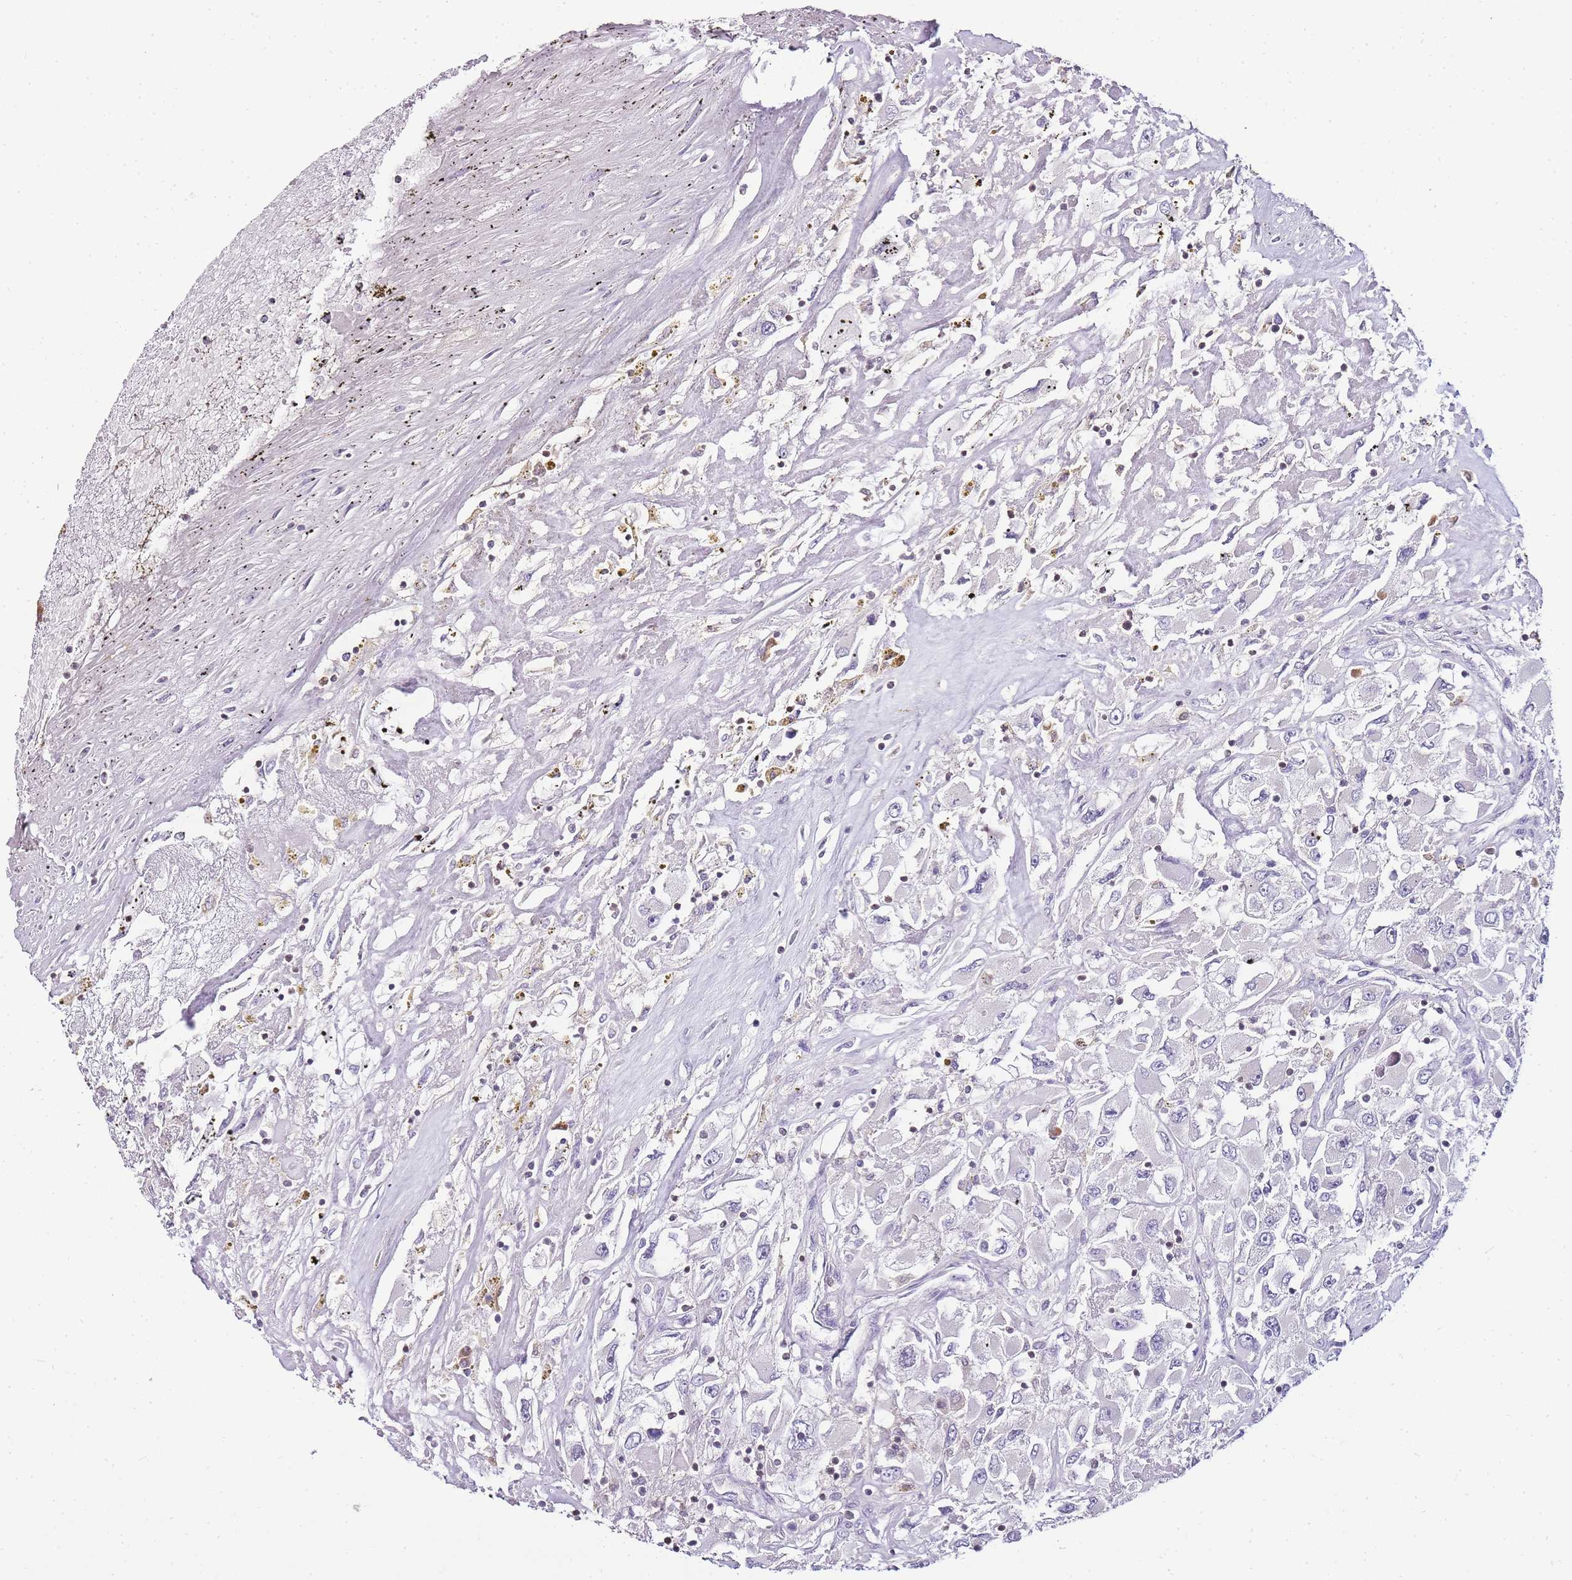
{"staining": {"intensity": "negative", "quantity": "none", "location": "none"}, "tissue": "renal cancer", "cell_type": "Tumor cells", "image_type": "cancer", "snomed": [{"axis": "morphology", "description": "Adenocarcinoma, NOS"}, {"axis": "topography", "description": "Kidney"}], "caption": "Tumor cells are negative for brown protein staining in renal cancer (adenocarcinoma).", "gene": "ZBP1", "patient": {"sex": "female", "age": 52}}